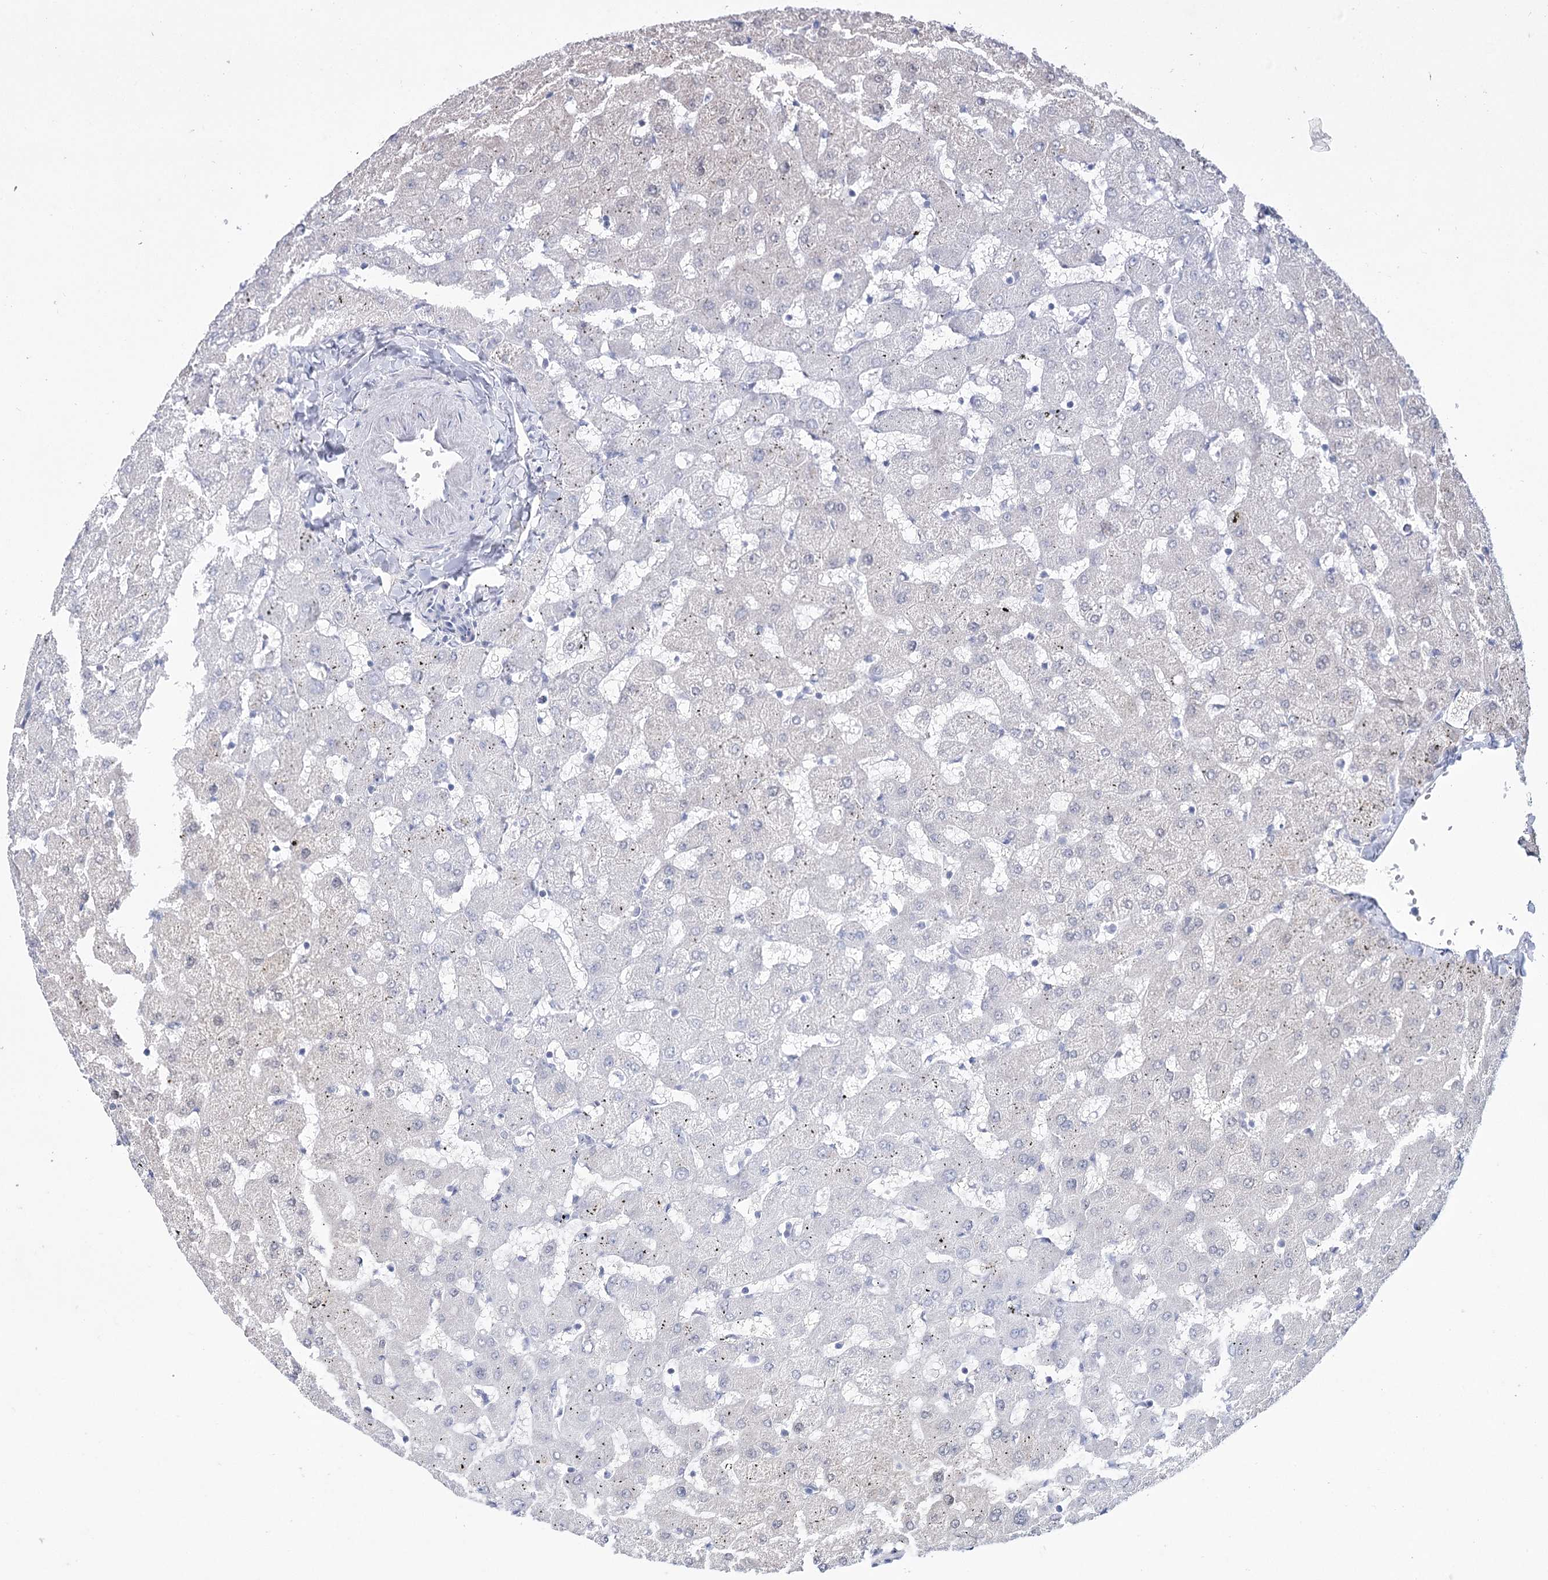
{"staining": {"intensity": "negative", "quantity": "none", "location": "none"}, "tissue": "liver", "cell_type": "Cholangiocytes", "image_type": "normal", "snomed": [{"axis": "morphology", "description": "Normal tissue, NOS"}, {"axis": "topography", "description": "Liver"}], "caption": "IHC histopathology image of unremarkable human liver stained for a protein (brown), which reveals no expression in cholangiocytes.", "gene": "CCDC88A", "patient": {"sex": "female", "age": 63}}